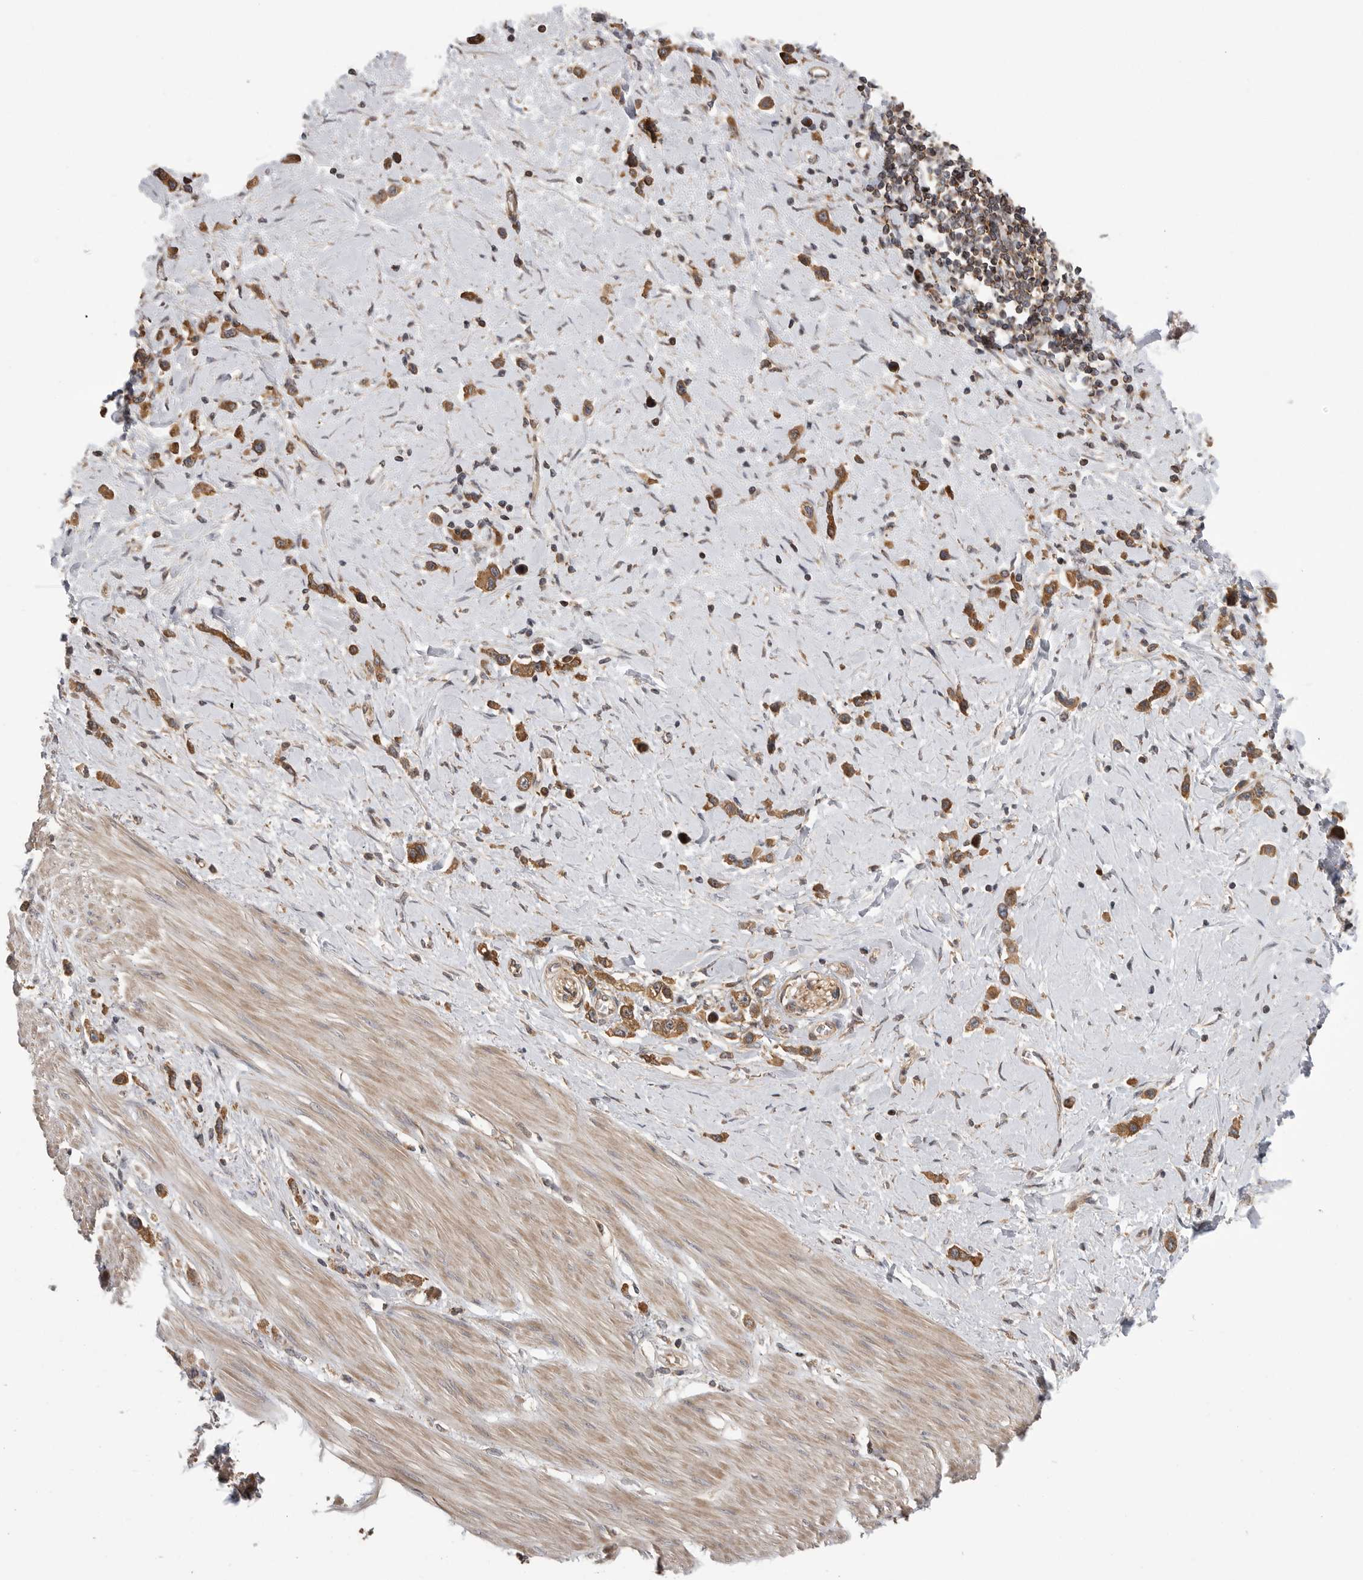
{"staining": {"intensity": "moderate", "quantity": ">75%", "location": "cytoplasmic/membranous"}, "tissue": "stomach cancer", "cell_type": "Tumor cells", "image_type": "cancer", "snomed": [{"axis": "morphology", "description": "Adenocarcinoma, NOS"}, {"axis": "topography", "description": "Stomach"}], "caption": "The immunohistochemical stain shows moderate cytoplasmic/membranous expression in tumor cells of stomach cancer (adenocarcinoma) tissue. Immunohistochemistry stains the protein in brown and the nuclei are stained blue.", "gene": "OXR1", "patient": {"sex": "female", "age": 65}}